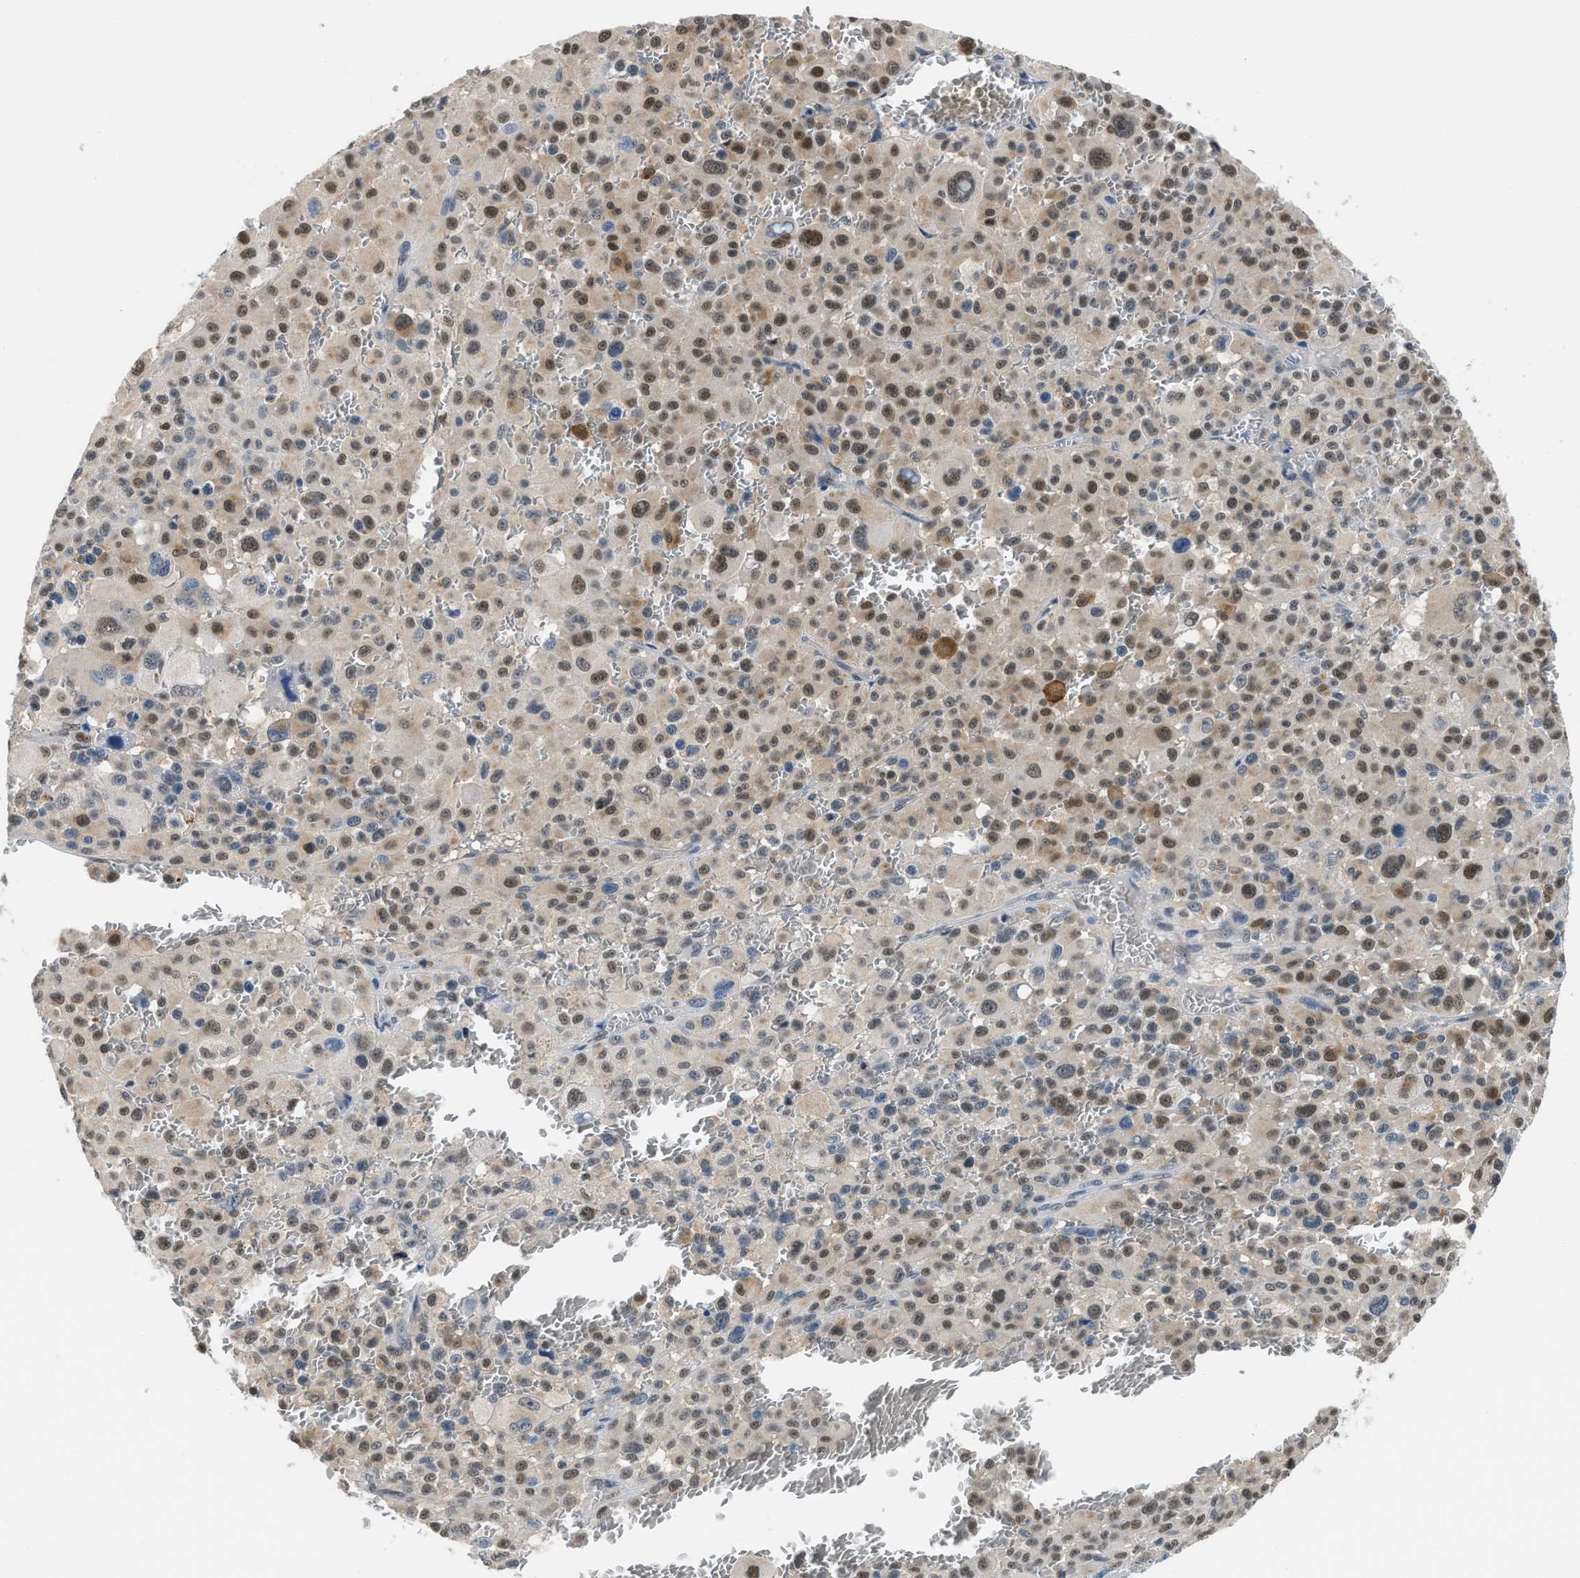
{"staining": {"intensity": "weak", "quantity": "25%-75%", "location": "nuclear"}, "tissue": "melanoma", "cell_type": "Tumor cells", "image_type": "cancer", "snomed": [{"axis": "morphology", "description": "Malignant melanoma, NOS"}, {"axis": "topography", "description": "Skin"}], "caption": "Brown immunohistochemical staining in melanoma demonstrates weak nuclear staining in approximately 25%-75% of tumor cells.", "gene": "ALX1", "patient": {"sex": "female", "age": 81}}